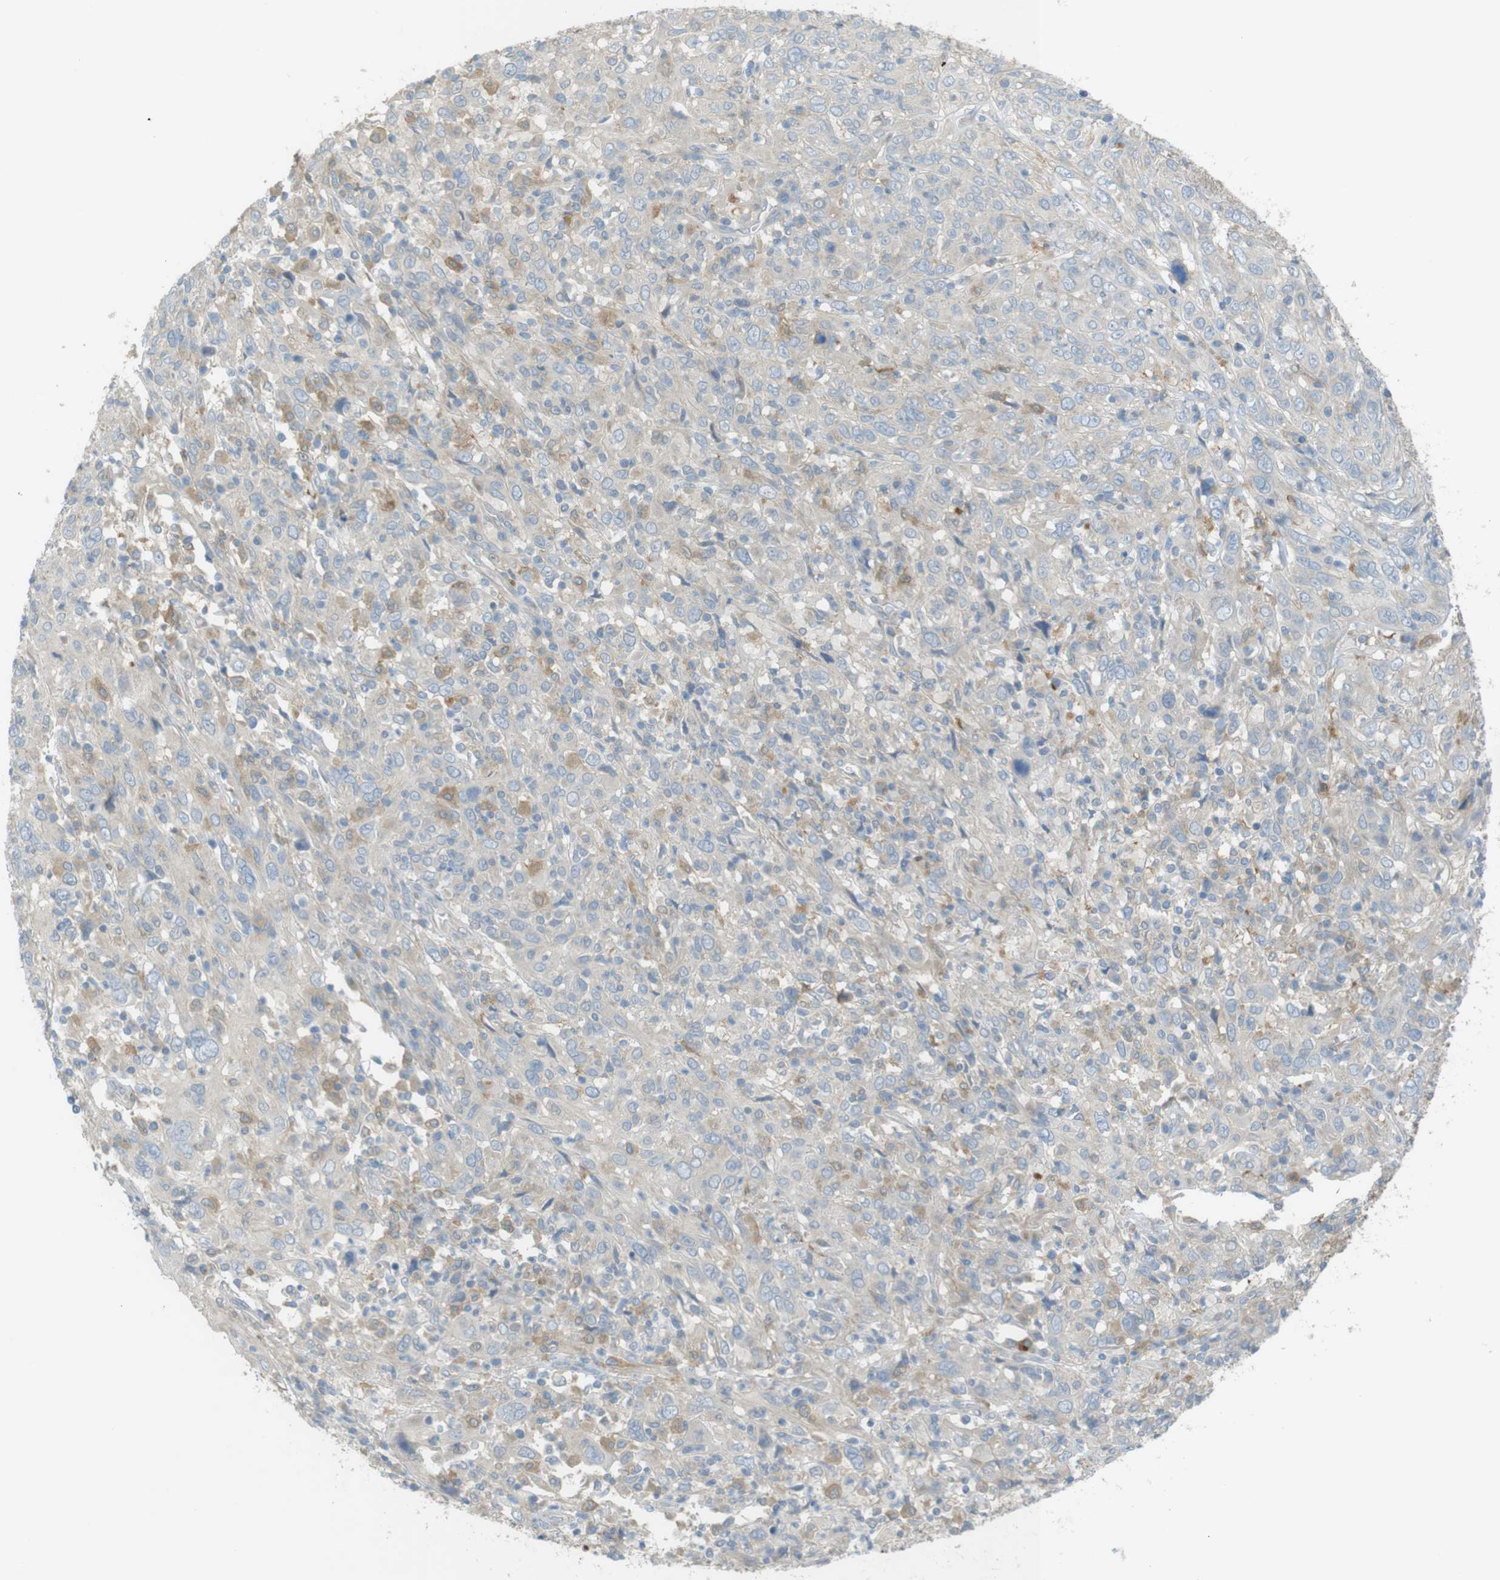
{"staining": {"intensity": "negative", "quantity": "none", "location": "none"}, "tissue": "cervical cancer", "cell_type": "Tumor cells", "image_type": "cancer", "snomed": [{"axis": "morphology", "description": "Squamous cell carcinoma, NOS"}, {"axis": "topography", "description": "Cervix"}], "caption": "Image shows no significant protein staining in tumor cells of squamous cell carcinoma (cervical).", "gene": "TMEM41B", "patient": {"sex": "female", "age": 46}}